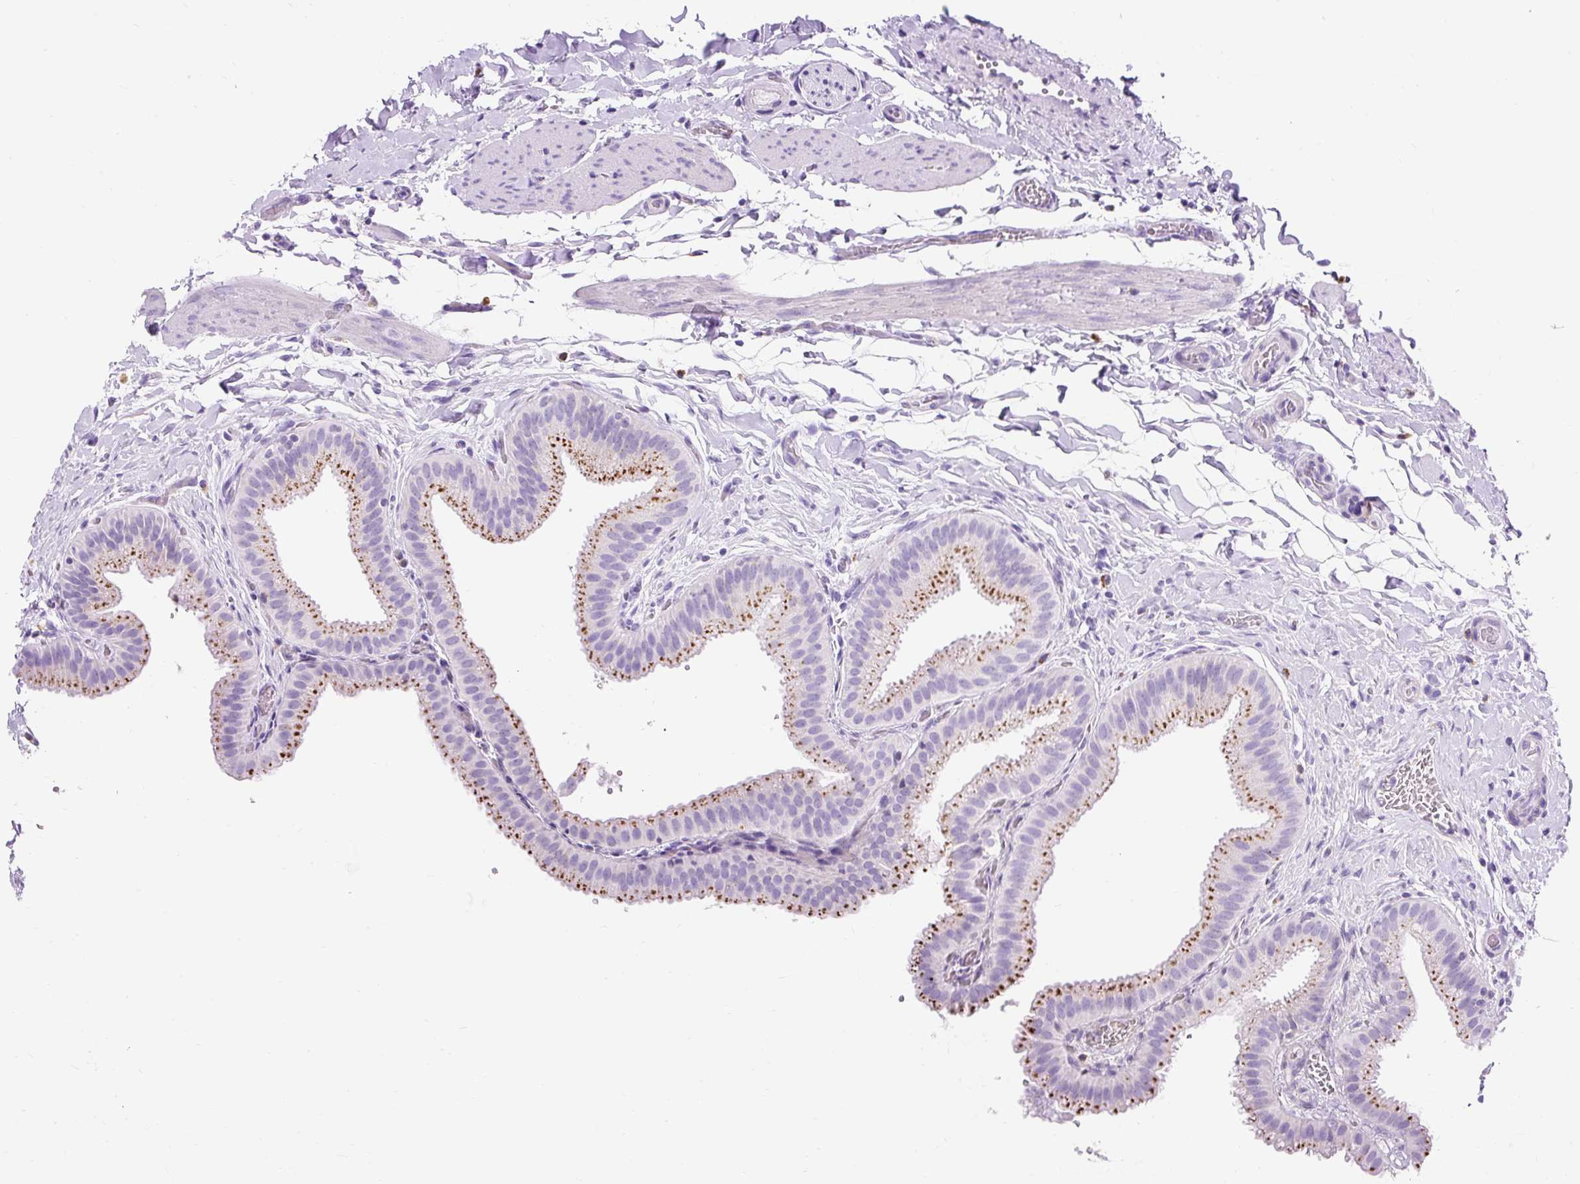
{"staining": {"intensity": "moderate", "quantity": ">75%", "location": "cytoplasmic/membranous"}, "tissue": "gallbladder", "cell_type": "Glandular cells", "image_type": "normal", "snomed": [{"axis": "morphology", "description": "Normal tissue, NOS"}, {"axis": "topography", "description": "Gallbladder"}], "caption": "This histopathology image reveals unremarkable gallbladder stained with immunohistochemistry (IHC) to label a protein in brown. The cytoplasmic/membranous of glandular cells show moderate positivity for the protein. Nuclei are counter-stained blue.", "gene": "HEXB", "patient": {"sex": "female", "age": 63}}